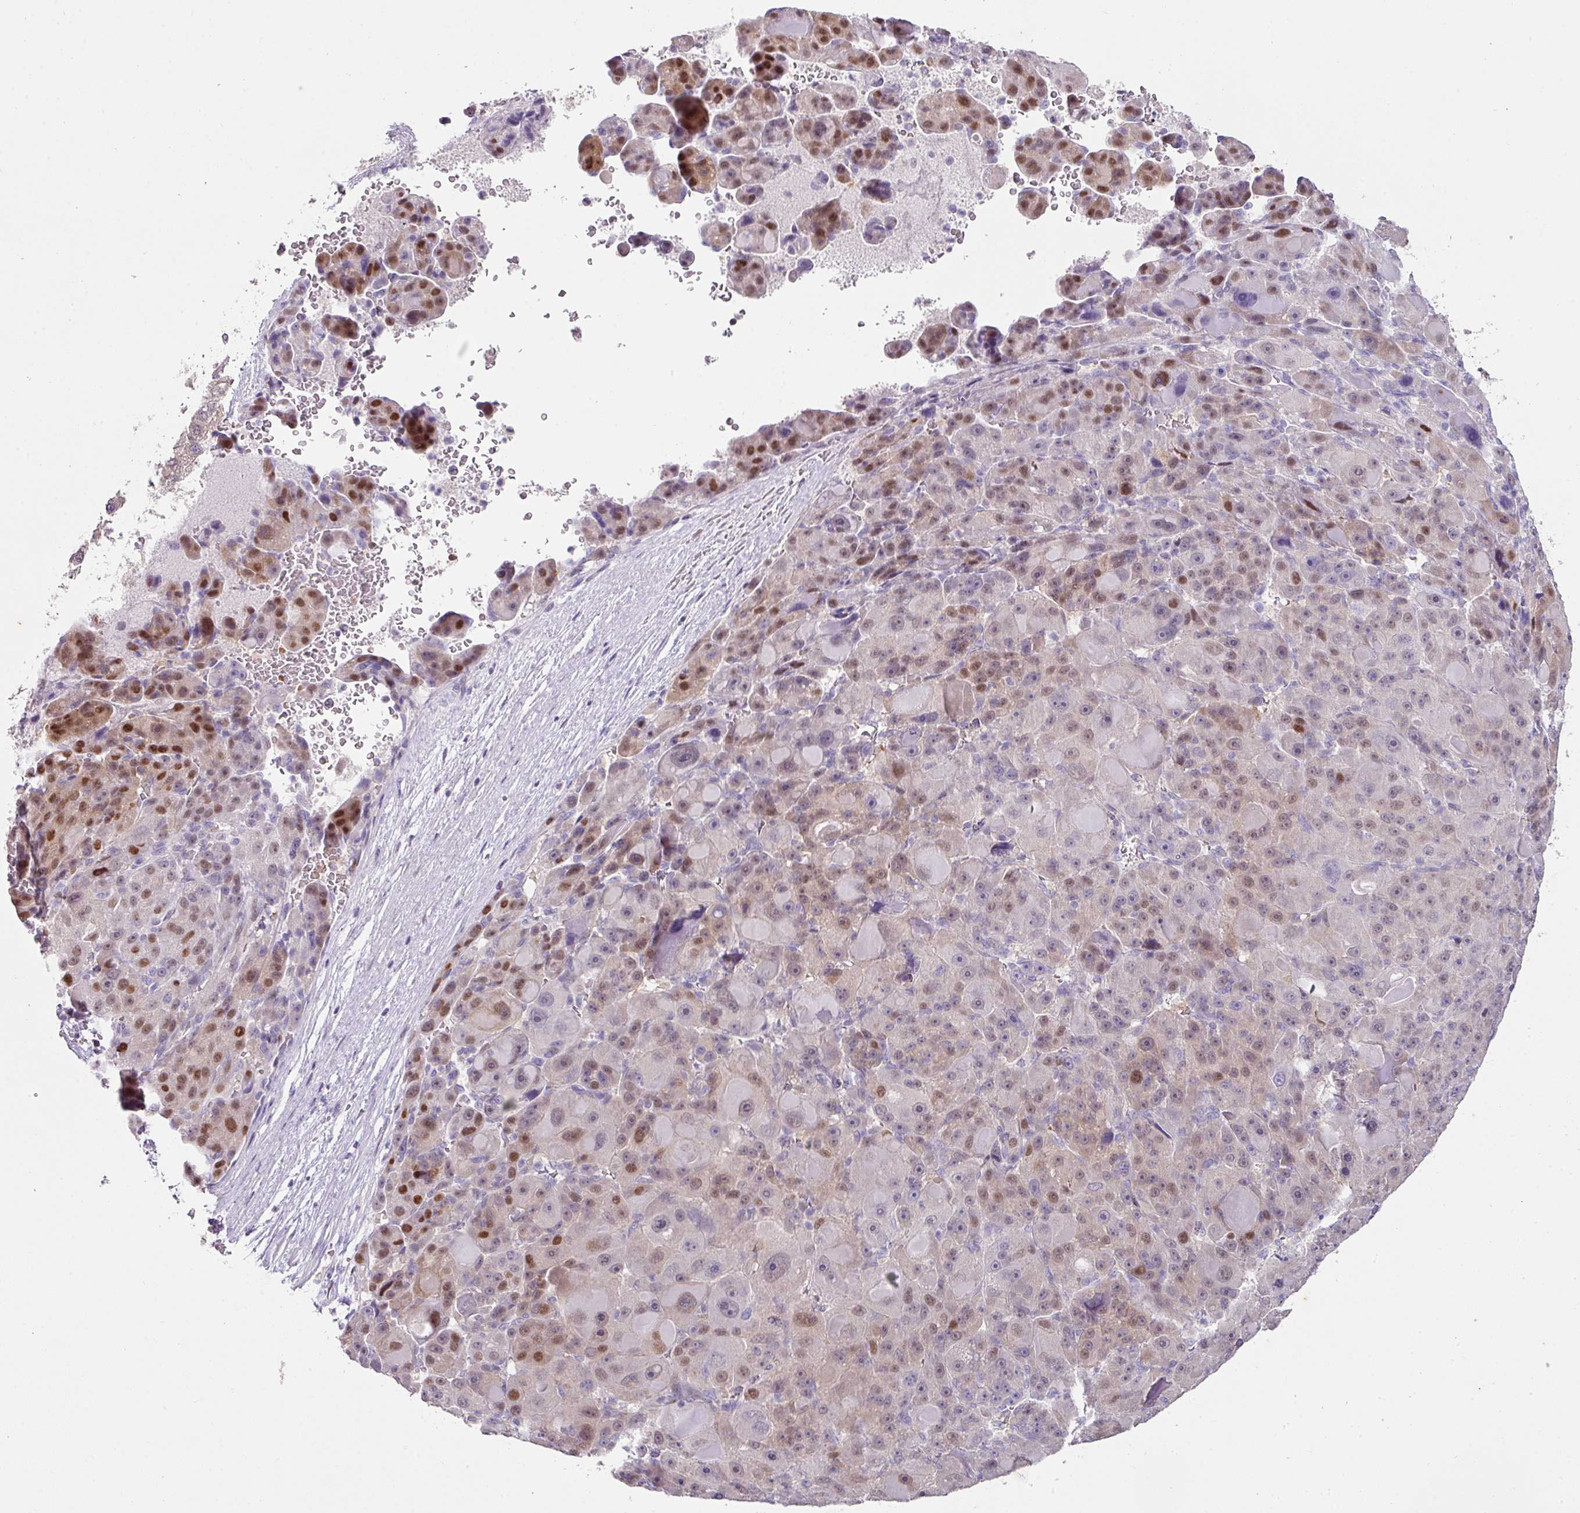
{"staining": {"intensity": "moderate", "quantity": "25%-75%", "location": "nuclear"}, "tissue": "liver cancer", "cell_type": "Tumor cells", "image_type": "cancer", "snomed": [{"axis": "morphology", "description": "Carcinoma, Hepatocellular, NOS"}, {"axis": "topography", "description": "Liver"}], "caption": "The photomicrograph displays immunohistochemical staining of liver cancer. There is moderate nuclear staining is appreciated in approximately 25%-75% of tumor cells.", "gene": "ANKRD18A", "patient": {"sex": "male", "age": 76}}